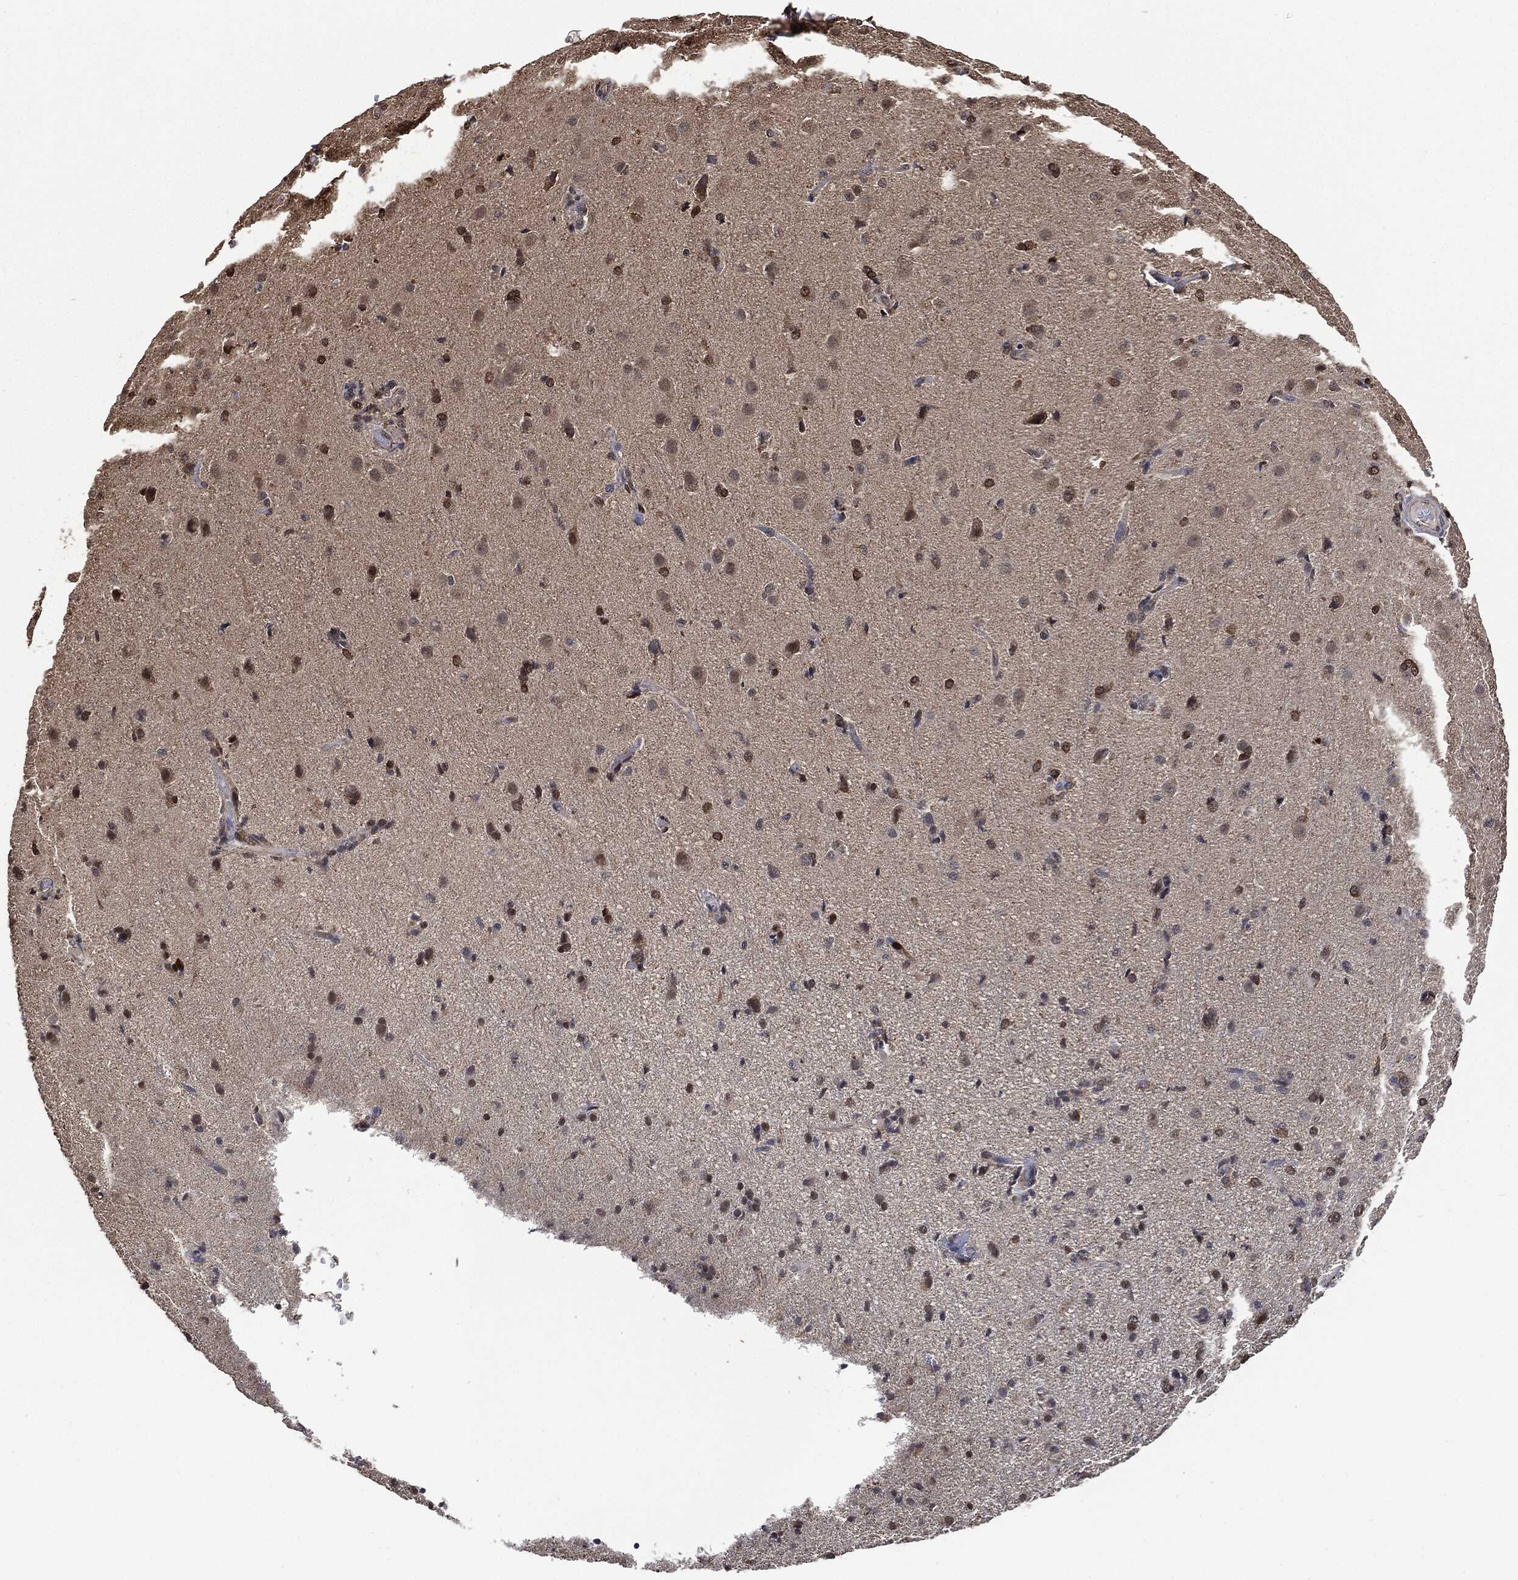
{"staining": {"intensity": "weak", "quantity": "25%-75%", "location": "cytoplasmic/membranous,nuclear"}, "tissue": "glioma", "cell_type": "Tumor cells", "image_type": "cancer", "snomed": [{"axis": "morphology", "description": "Glioma, malignant, High grade"}, {"axis": "topography", "description": "Brain"}], "caption": "Human glioma stained with a protein marker exhibits weak staining in tumor cells.", "gene": "S100A9", "patient": {"sex": "male", "age": 68}}